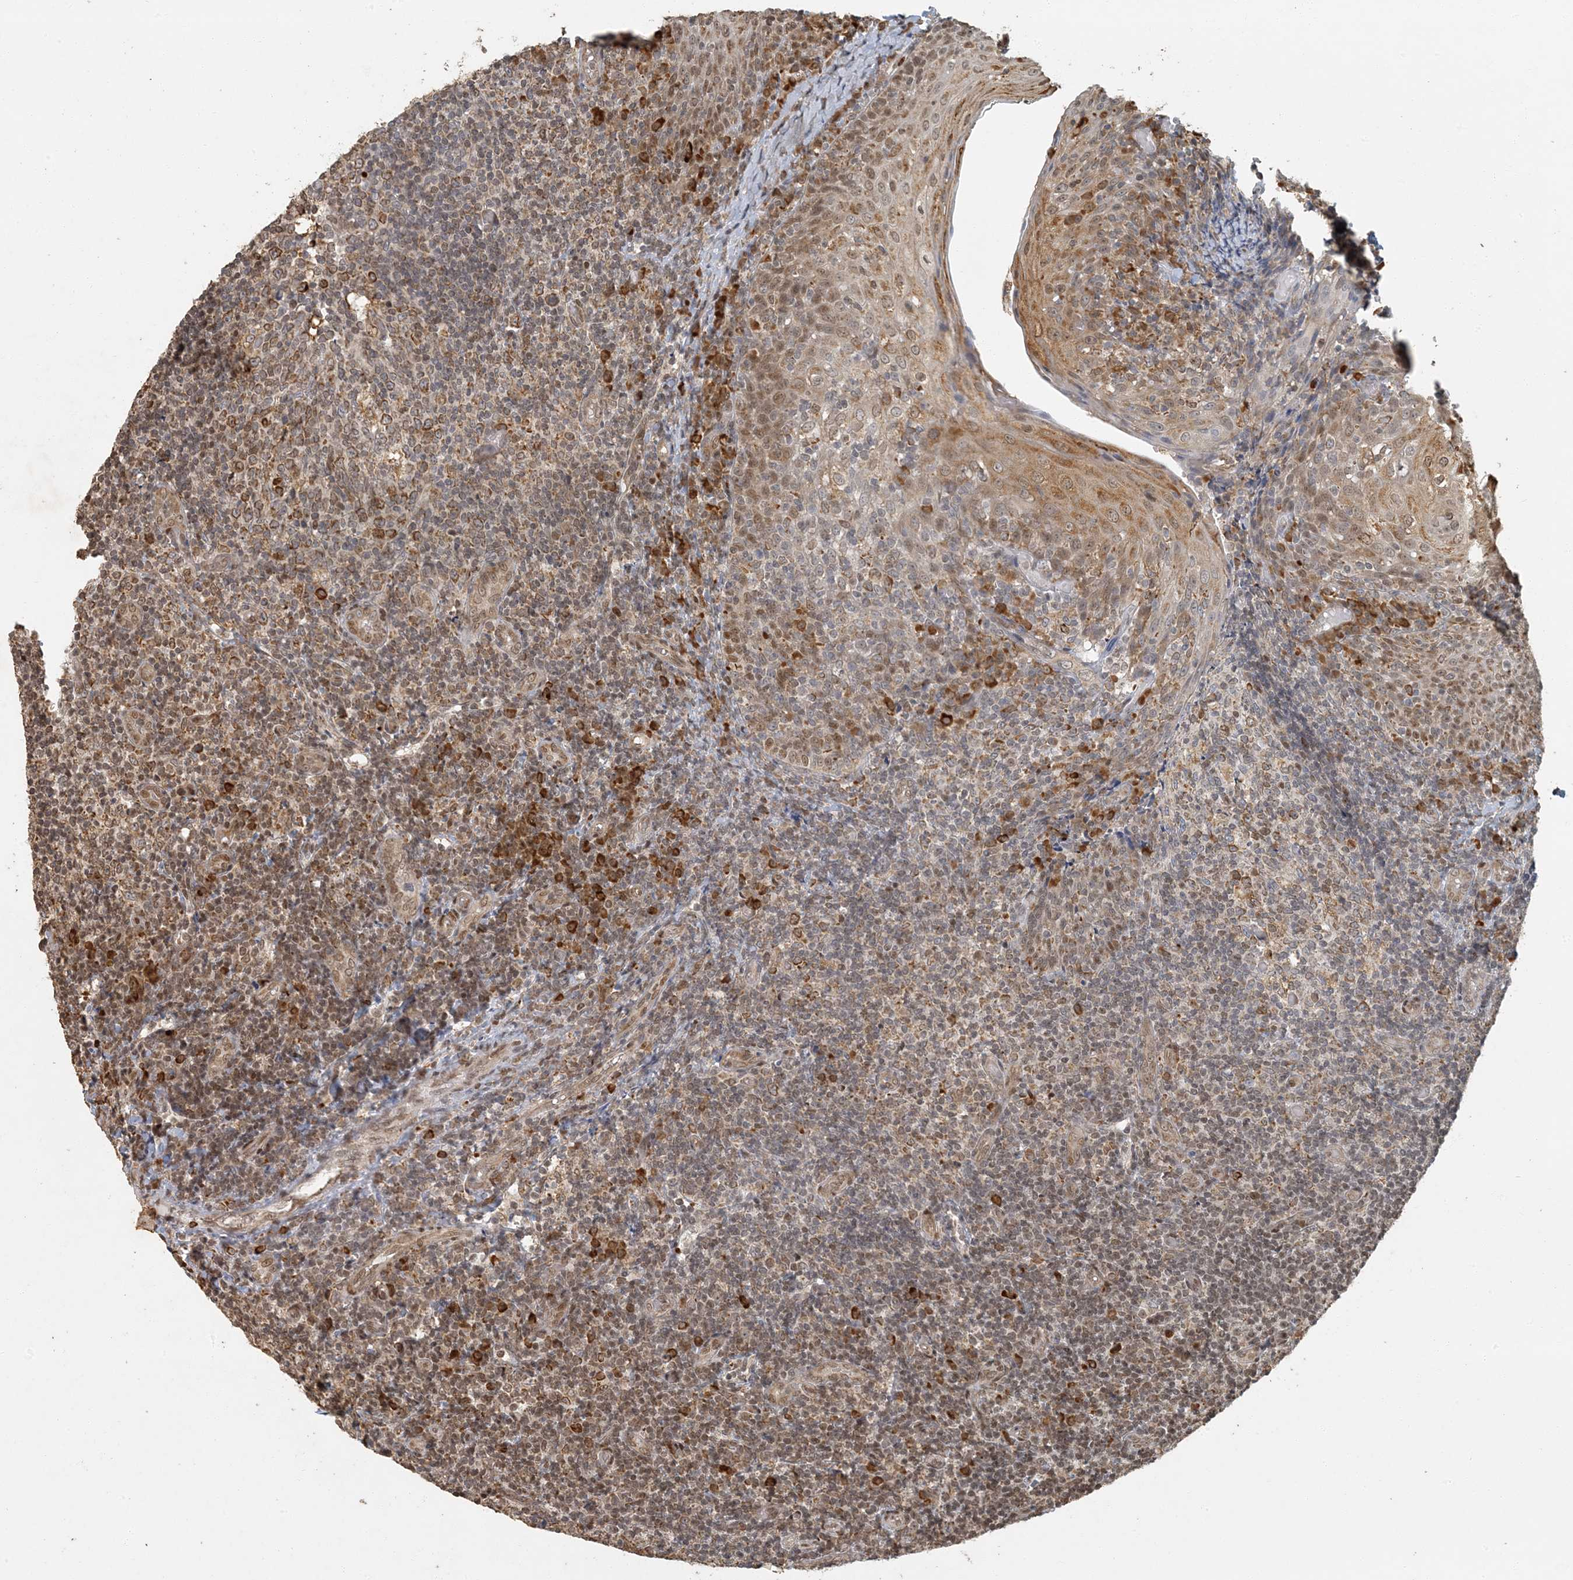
{"staining": {"intensity": "moderate", "quantity": ">75%", "location": "cytoplasmic/membranous,nuclear"}, "tissue": "tonsil", "cell_type": "Germinal center cells", "image_type": "normal", "snomed": [{"axis": "morphology", "description": "Normal tissue, NOS"}, {"axis": "topography", "description": "Tonsil"}], "caption": "Immunohistochemistry (DAB (3,3'-diaminobenzidine)) staining of benign human tonsil exhibits moderate cytoplasmic/membranous,nuclear protein expression in about >75% of germinal center cells. (brown staining indicates protein expression, while blue staining denotes nuclei).", "gene": "AK9", "patient": {"sex": "female", "age": 19}}